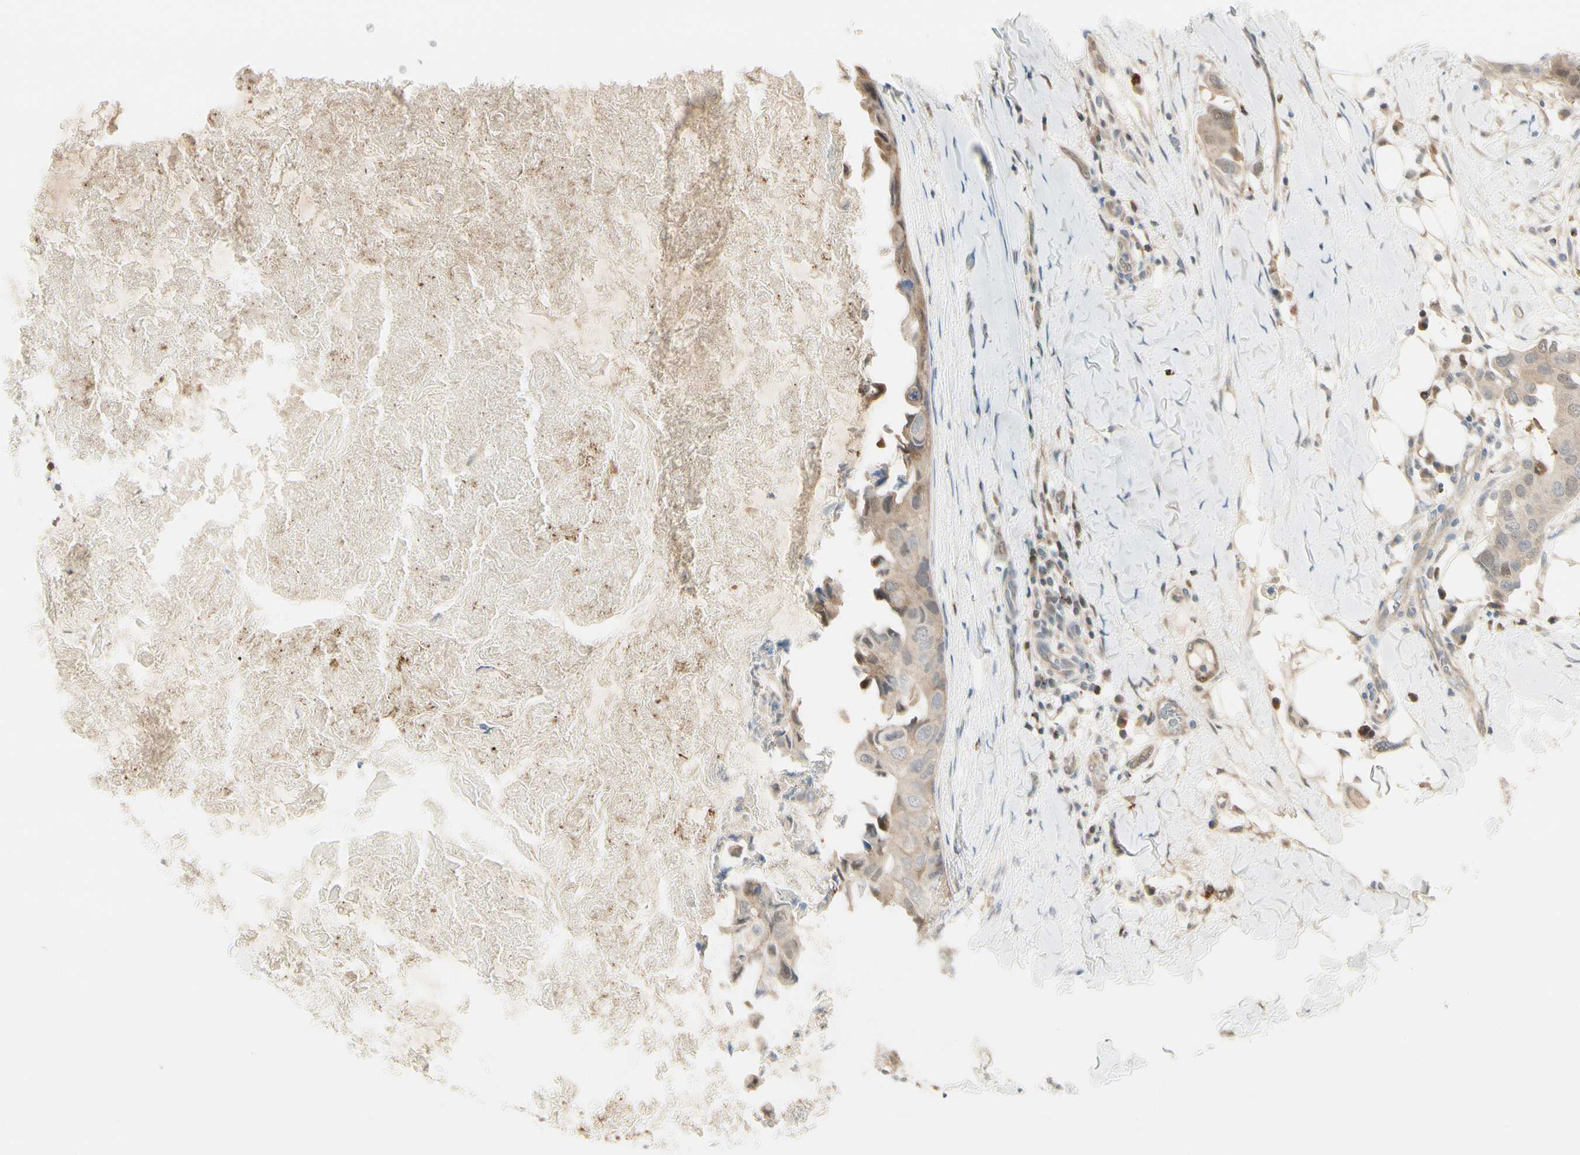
{"staining": {"intensity": "weak", "quantity": ">75%", "location": "cytoplasmic/membranous"}, "tissue": "breast cancer", "cell_type": "Tumor cells", "image_type": "cancer", "snomed": [{"axis": "morphology", "description": "Duct carcinoma"}, {"axis": "topography", "description": "Breast"}], "caption": "IHC (DAB) staining of human breast intraductal carcinoma reveals weak cytoplasmic/membranous protein expression in approximately >75% of tumor cells.", "gene": "EVC", "patient": {"sex": "female", "age": 40}}